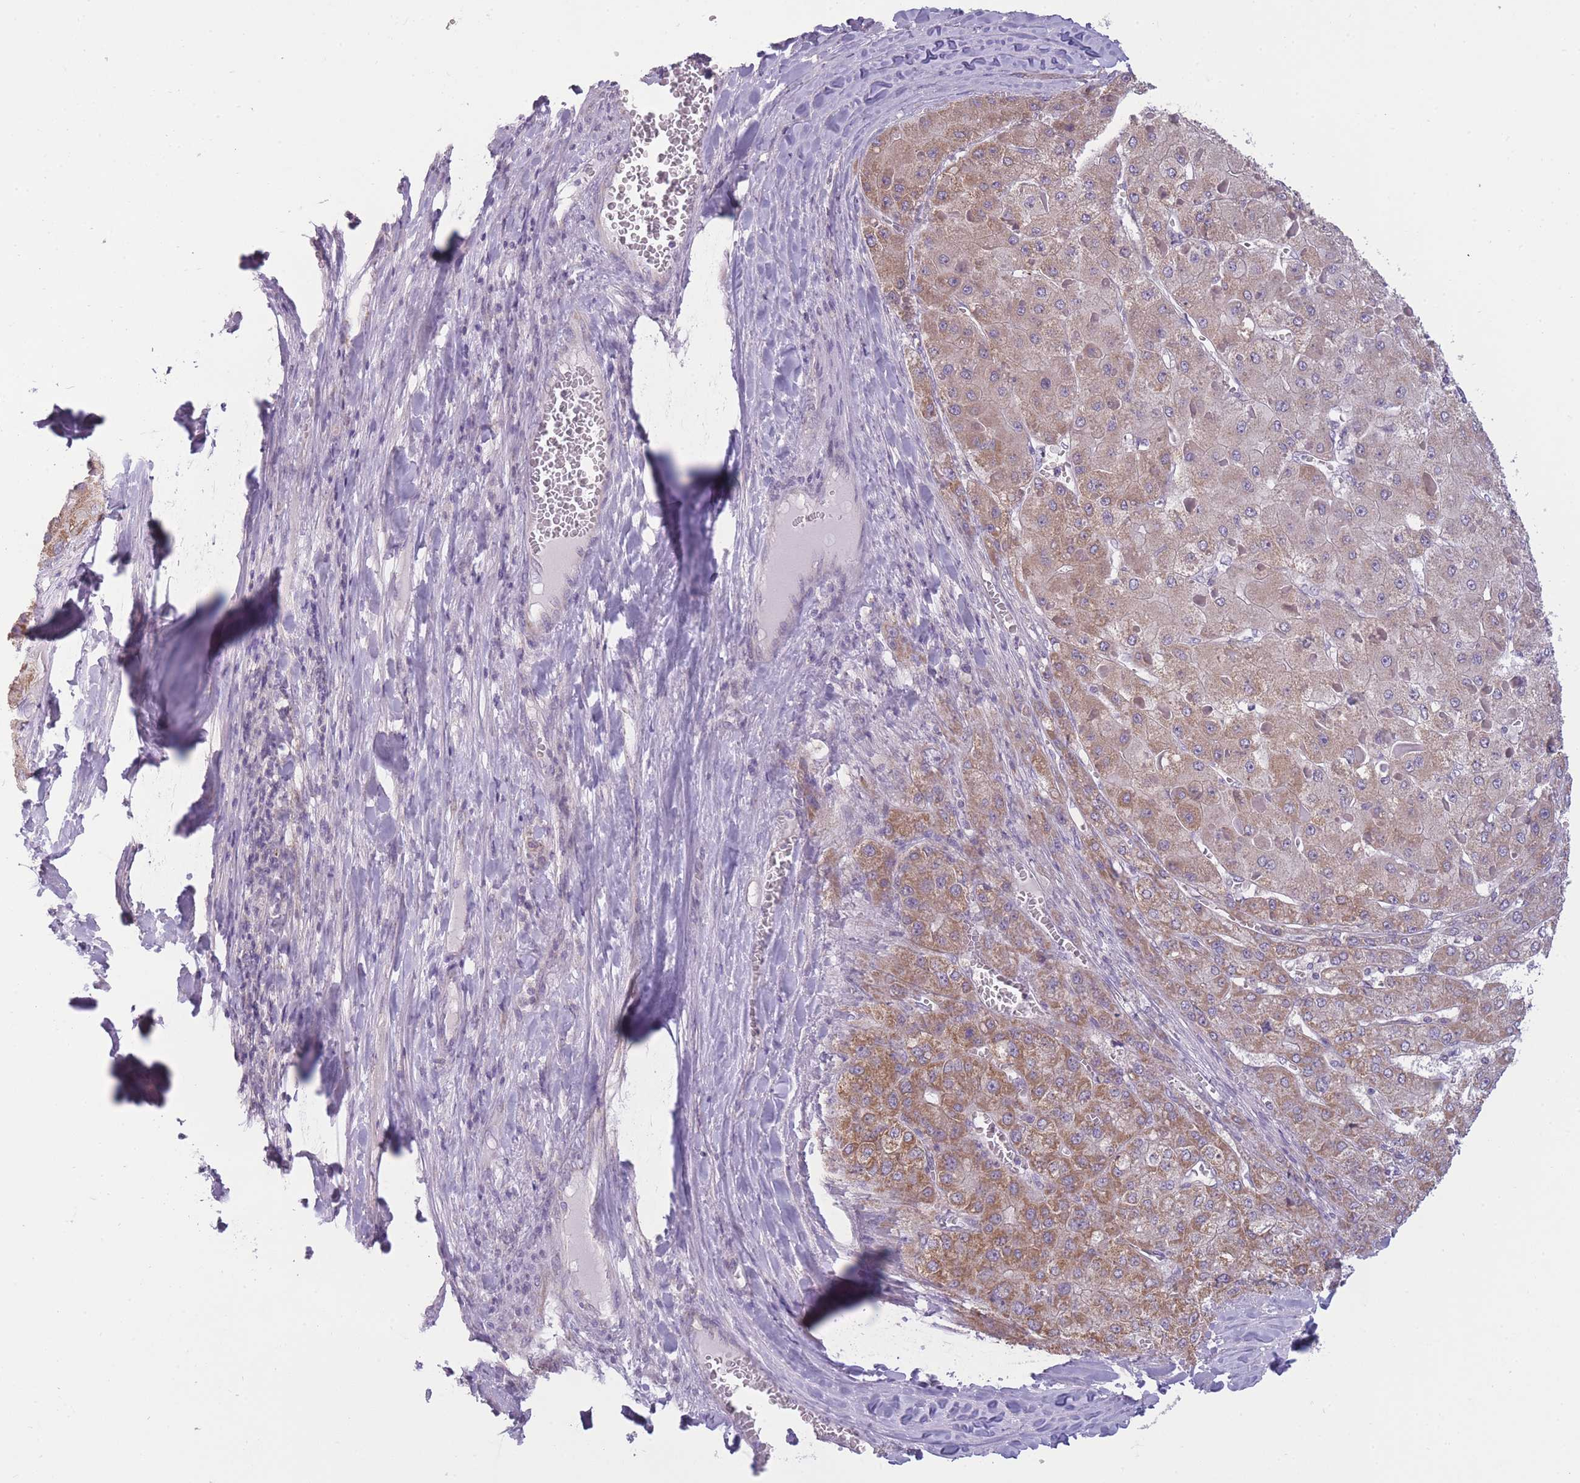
{"staining": {"intensity": "moderate", "quantity": ">75%", "location": "cytoplasmic/membranous"}, "tissue": "liver cancer", "cell_type": "Tumor cells", "image_type": "cancer", "snomed": [{"axis": "morphology", "description": "Carcinoma, Hepatocellular, NOS"}, {"axis": "topography", "description": "Liver"}], "caption": "High-magnification brightfield microscopy of liver cancer stained with DAB (3,3'-diaminobenzidine) (brown) and counterstained with hematoxylin (blue). tumor cells exhibit moderate cytoplasmic/membranous expression is appreciated in about>75% of cells.", "gene": "MRPS18C", "patient": {"sex": "female", "age": 73}}